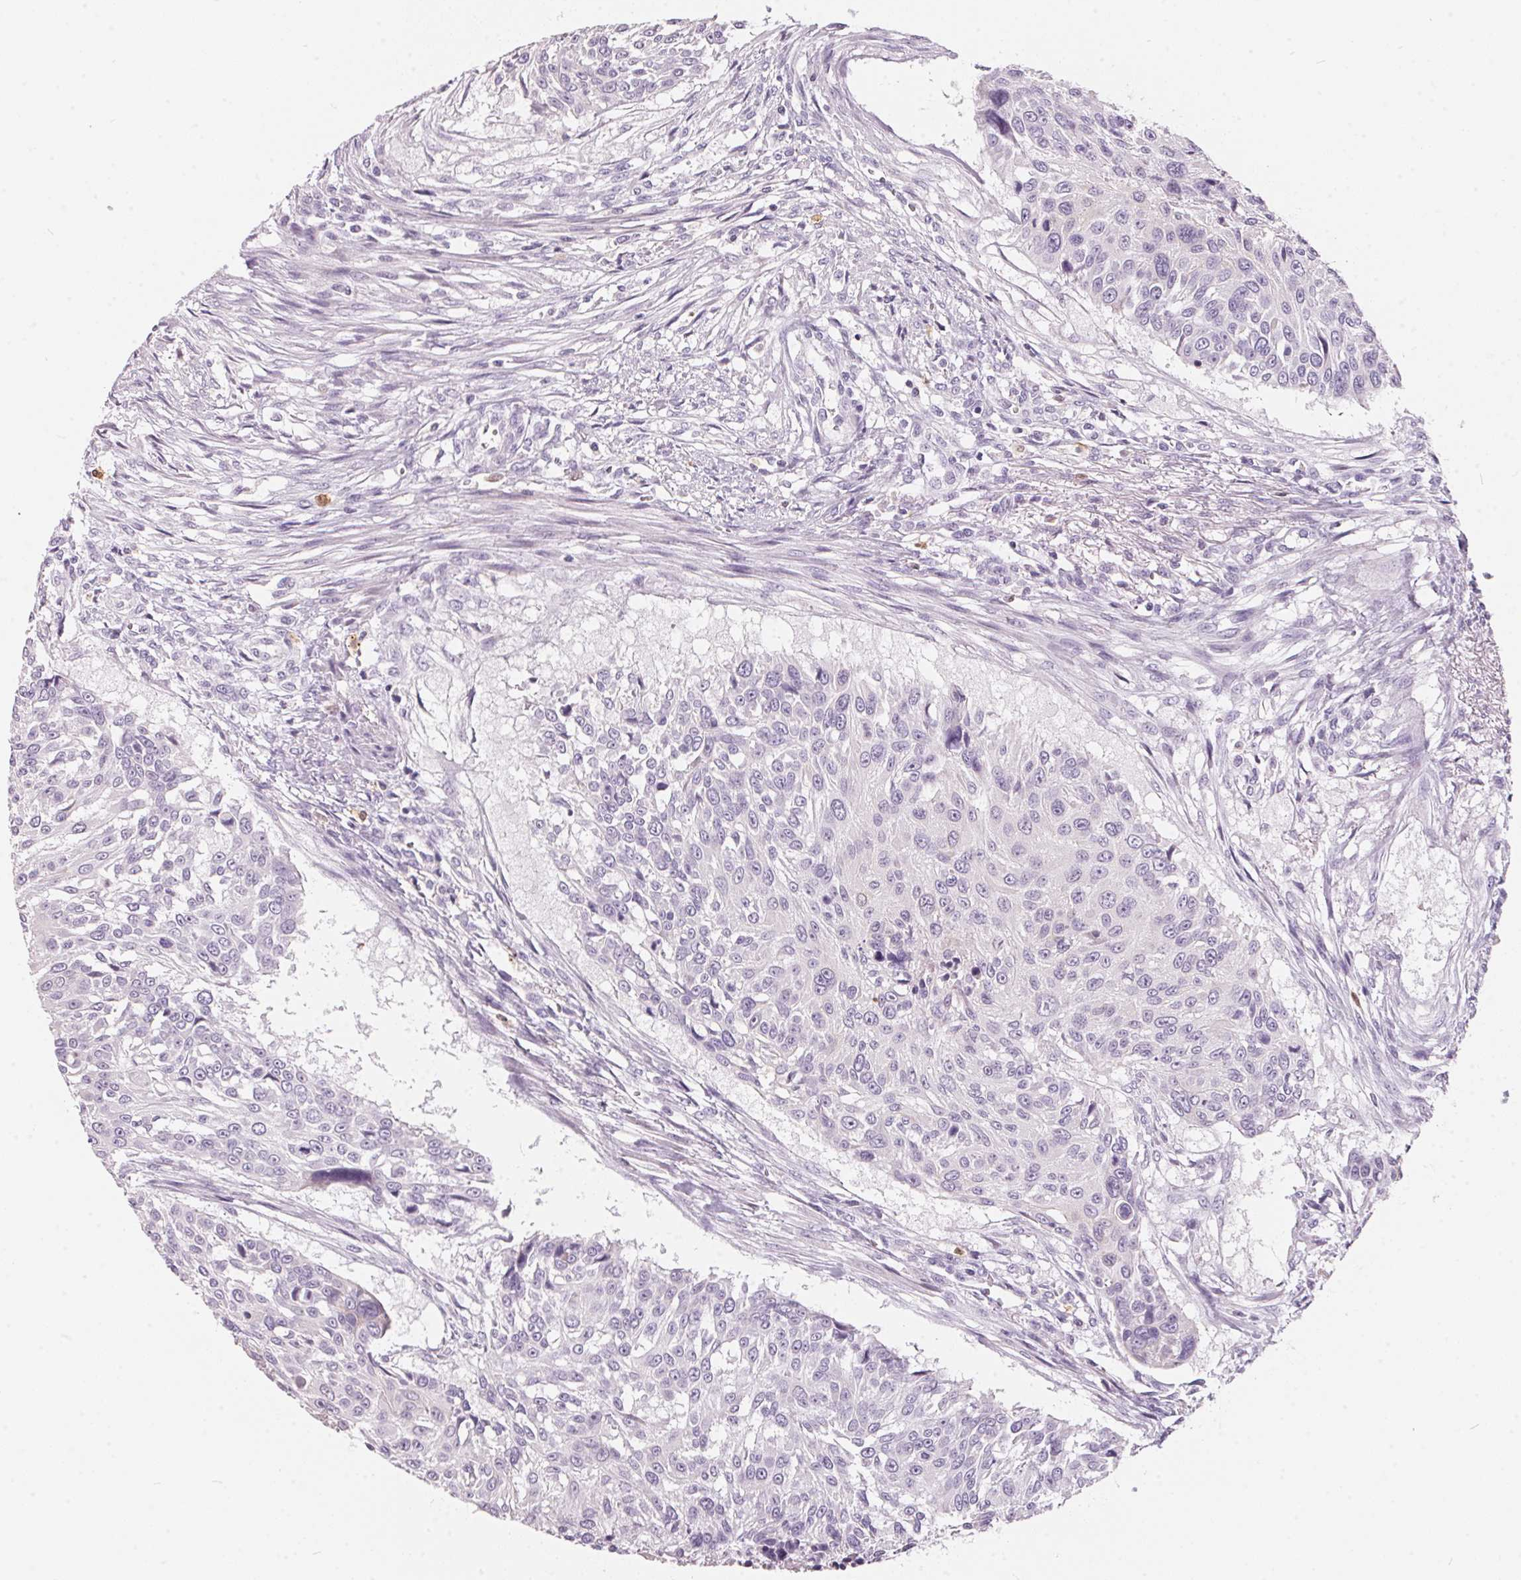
{"staining": {"intensity": "negative", "quantity": "none", "location": "none"}, "tissue": "urothelial cancer", "cell_type": "Tumor cells", "image_type": "cancer", "snomed": [{"axis": "morphology", "description": "Urothelial carcinoma, NOS"}, {"axis": "topography", "description": "Urinary bladder"}], "caption": "Protein analysis of transitional cell carcinoma demonstrates no significant expression in tumor cells.", "gene": "SERPINB1", "patient": {"sex": "male", "age": 55}}